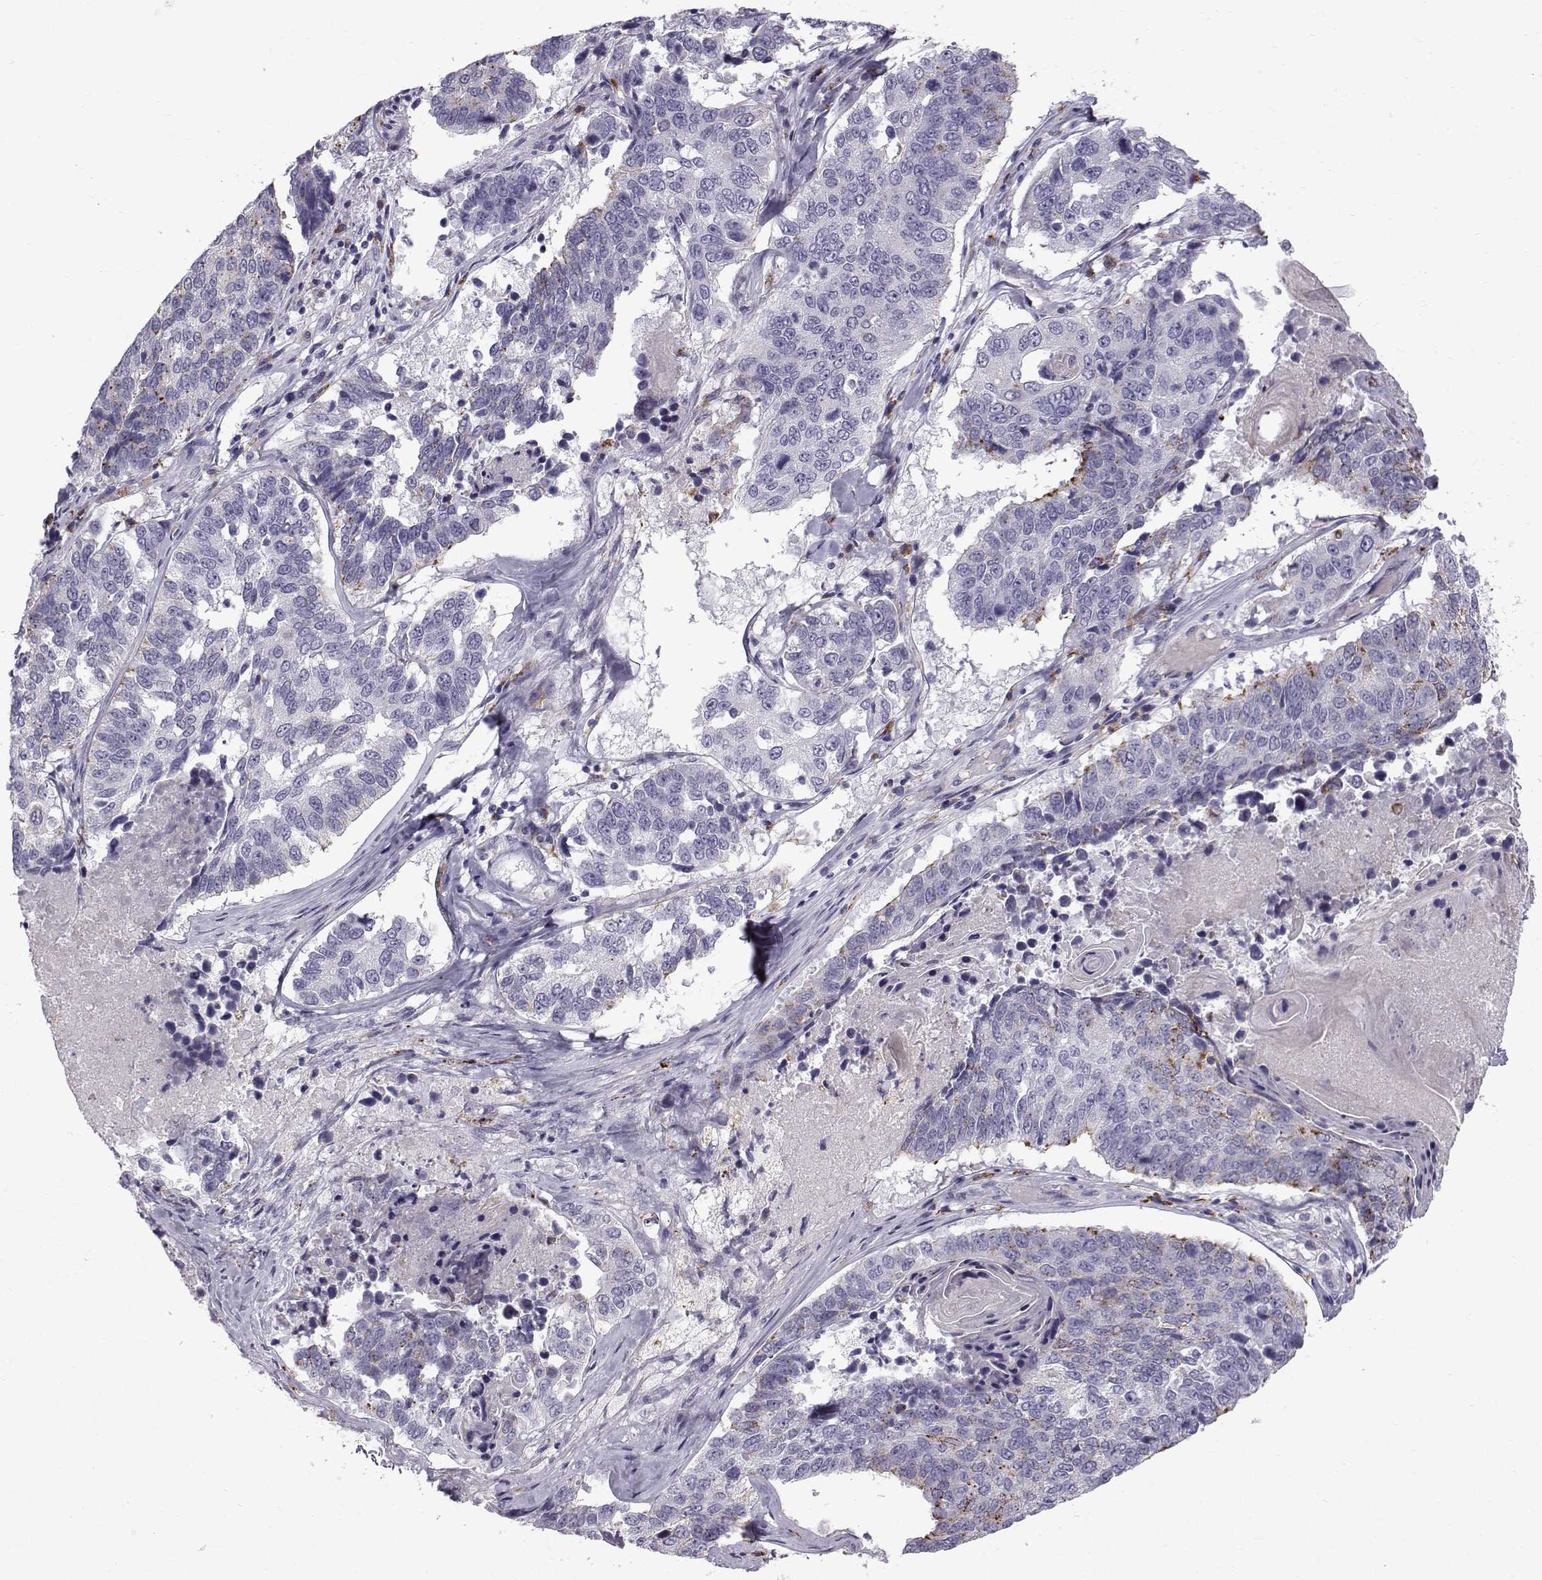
{"staining": {"intensity": "negative", "quantity": "none", "location": "none"}, "tissue": "lung cancer", "cell_type": "Tumor cells", "image_type": "cancer", "snomed": [{"axis": "morphology", "description": "Squamous cell carcinoma, NOS"}, {"axis": "topography", "description": "Lung"}], "caption": "This is a image of IHC staining of squamous cell carcinoma (lung), which shows no positivity in tumor cells.", "gene": "CALCR", "patient": {"sex": "male", "age": 73}}